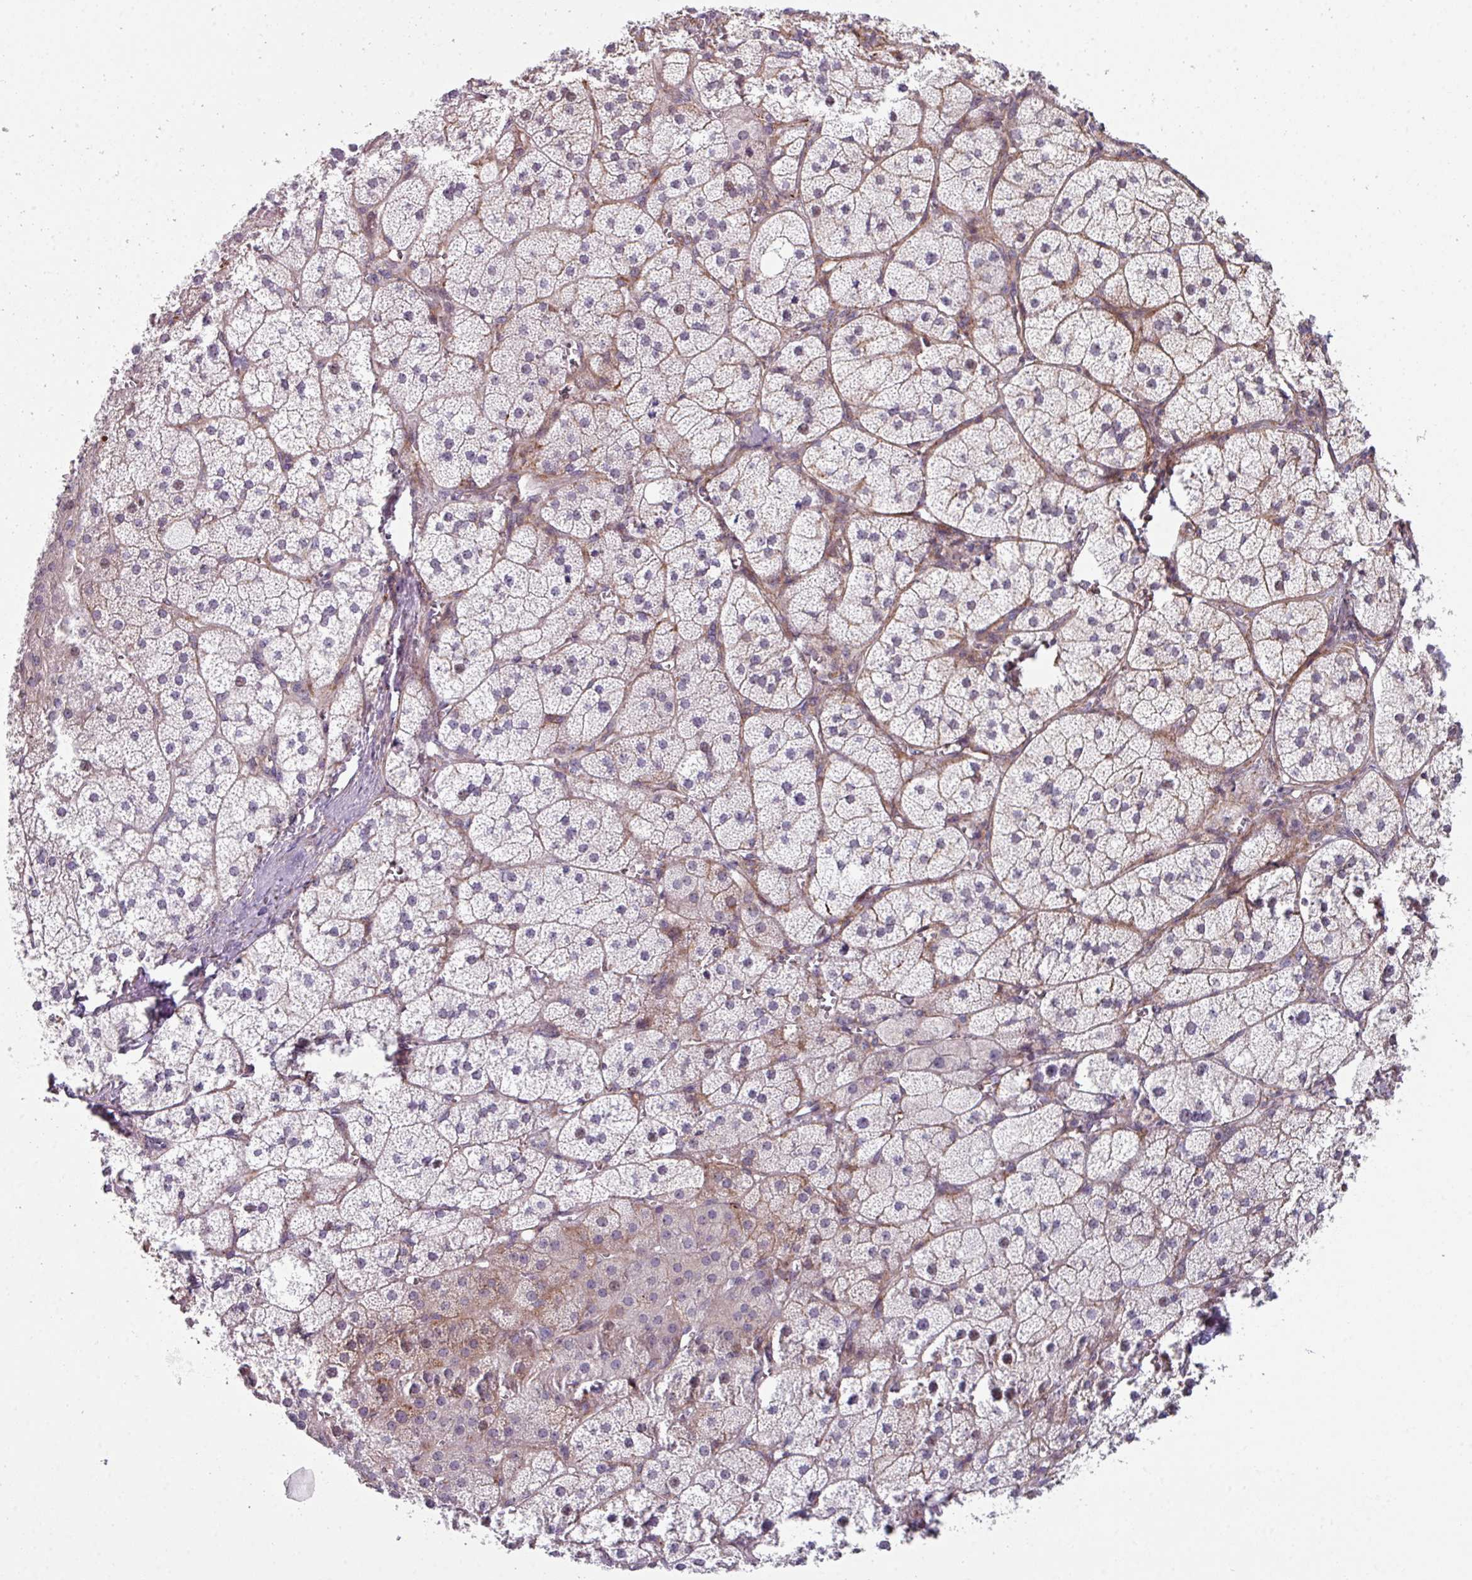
{"staining": {"intensity": "moderate", "quantity": "<25%", "location": "cytoplasmic/membranous"}, "tissue": "adrenal gland", "cell_type": "Glandular cells", "image_type": "normal", "snomed": [{"axis": "morphology", "description": "Normal tissue, NOS"}, {"axis": "topography", "description": "Adrenal gland"}], "caption": "This histopathology image displays immunohistochemistry (IHC) staining of normal adrenal gland, with low moderate cytoplasmic/membranous positivity in about <25% of glandular cells.", "gene": "BMS1", "patient": {"sex": "female", "age": 52}}